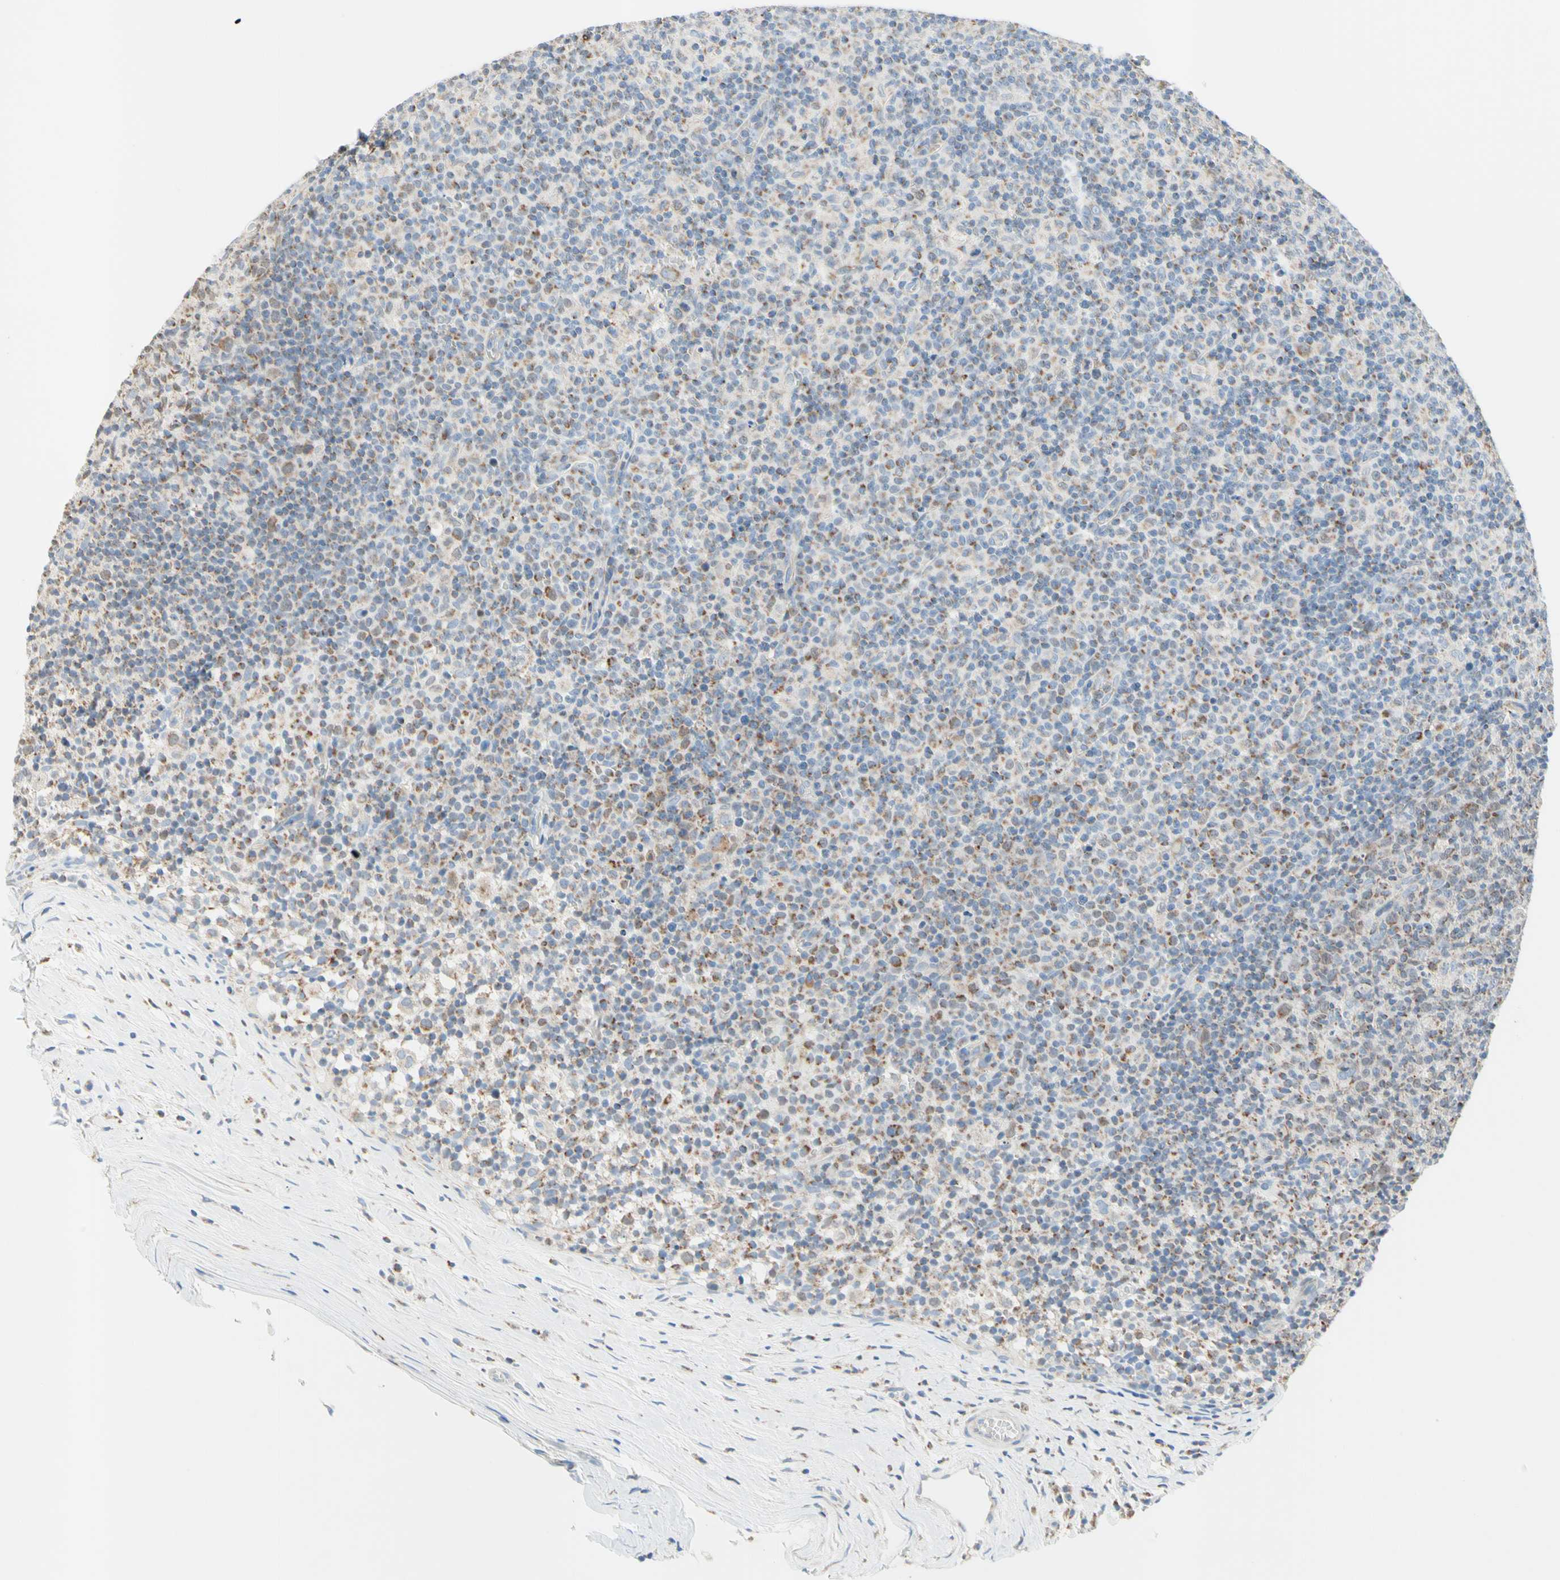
{"staining": {"intensity": "weak", "quantity": "25%-75%", "location": "cytoplasmic/membranous"}, "tissue": "lymph node", "cell_type": "Germinal center cells", "image_type": "normal", "snomed": [{"axis": "morphology", "description": "Normal tissue, NOS"}, {"axis": "morphology", "description": "Inflammation, NOS"}, {"axis": "topography", "description": "Lymph node"}], "caption": "Weak cytoplasmic/membranous staining for a protein is seen in about 25%-75% of germinal center cells of benign lymph node using immunohistochemistry (IHC).", "gene": "MFF", "patient": {"sex": "male", "age": 55}}